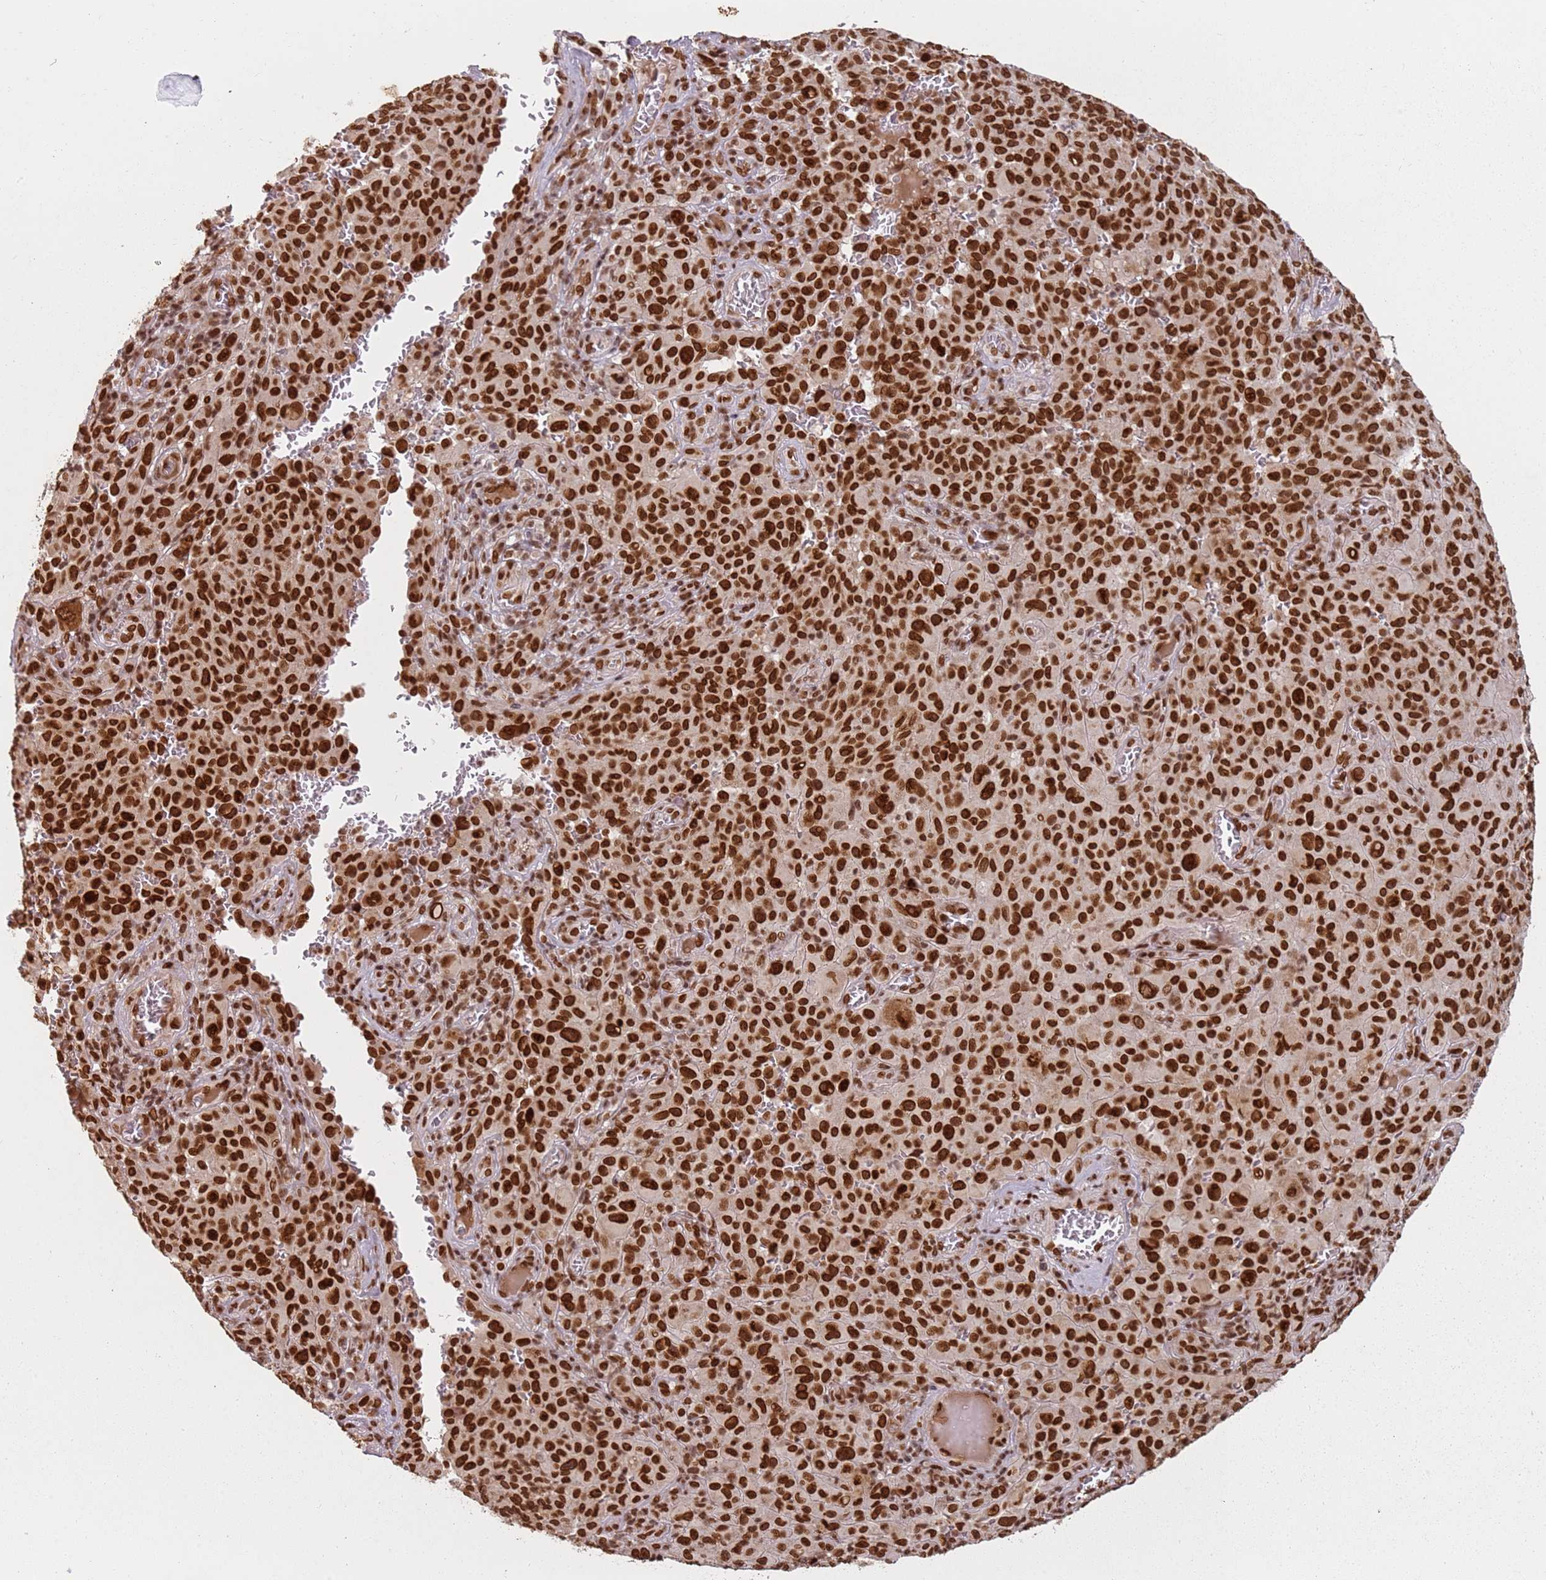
{"staining": {"intensity": "strong", "quantity": ">75%", "location": "nuclear"}, "tissue": "melanoma", "cell_type": "Tumor cells", "image_type": "cancer", "snomed": [{"axis": "morphology", "description": "Malignant melanoma, NOS"}, {"axis": "topography", "description": "Skin"}], "caption": "Melanoma stained with immunohistochemistry displays strong nuclear staining in approximately >75% of tumor cells. Nuclei are stained in blue.", "gene": "TENT4A", "patient": {"sex": "female", "age": 82}}